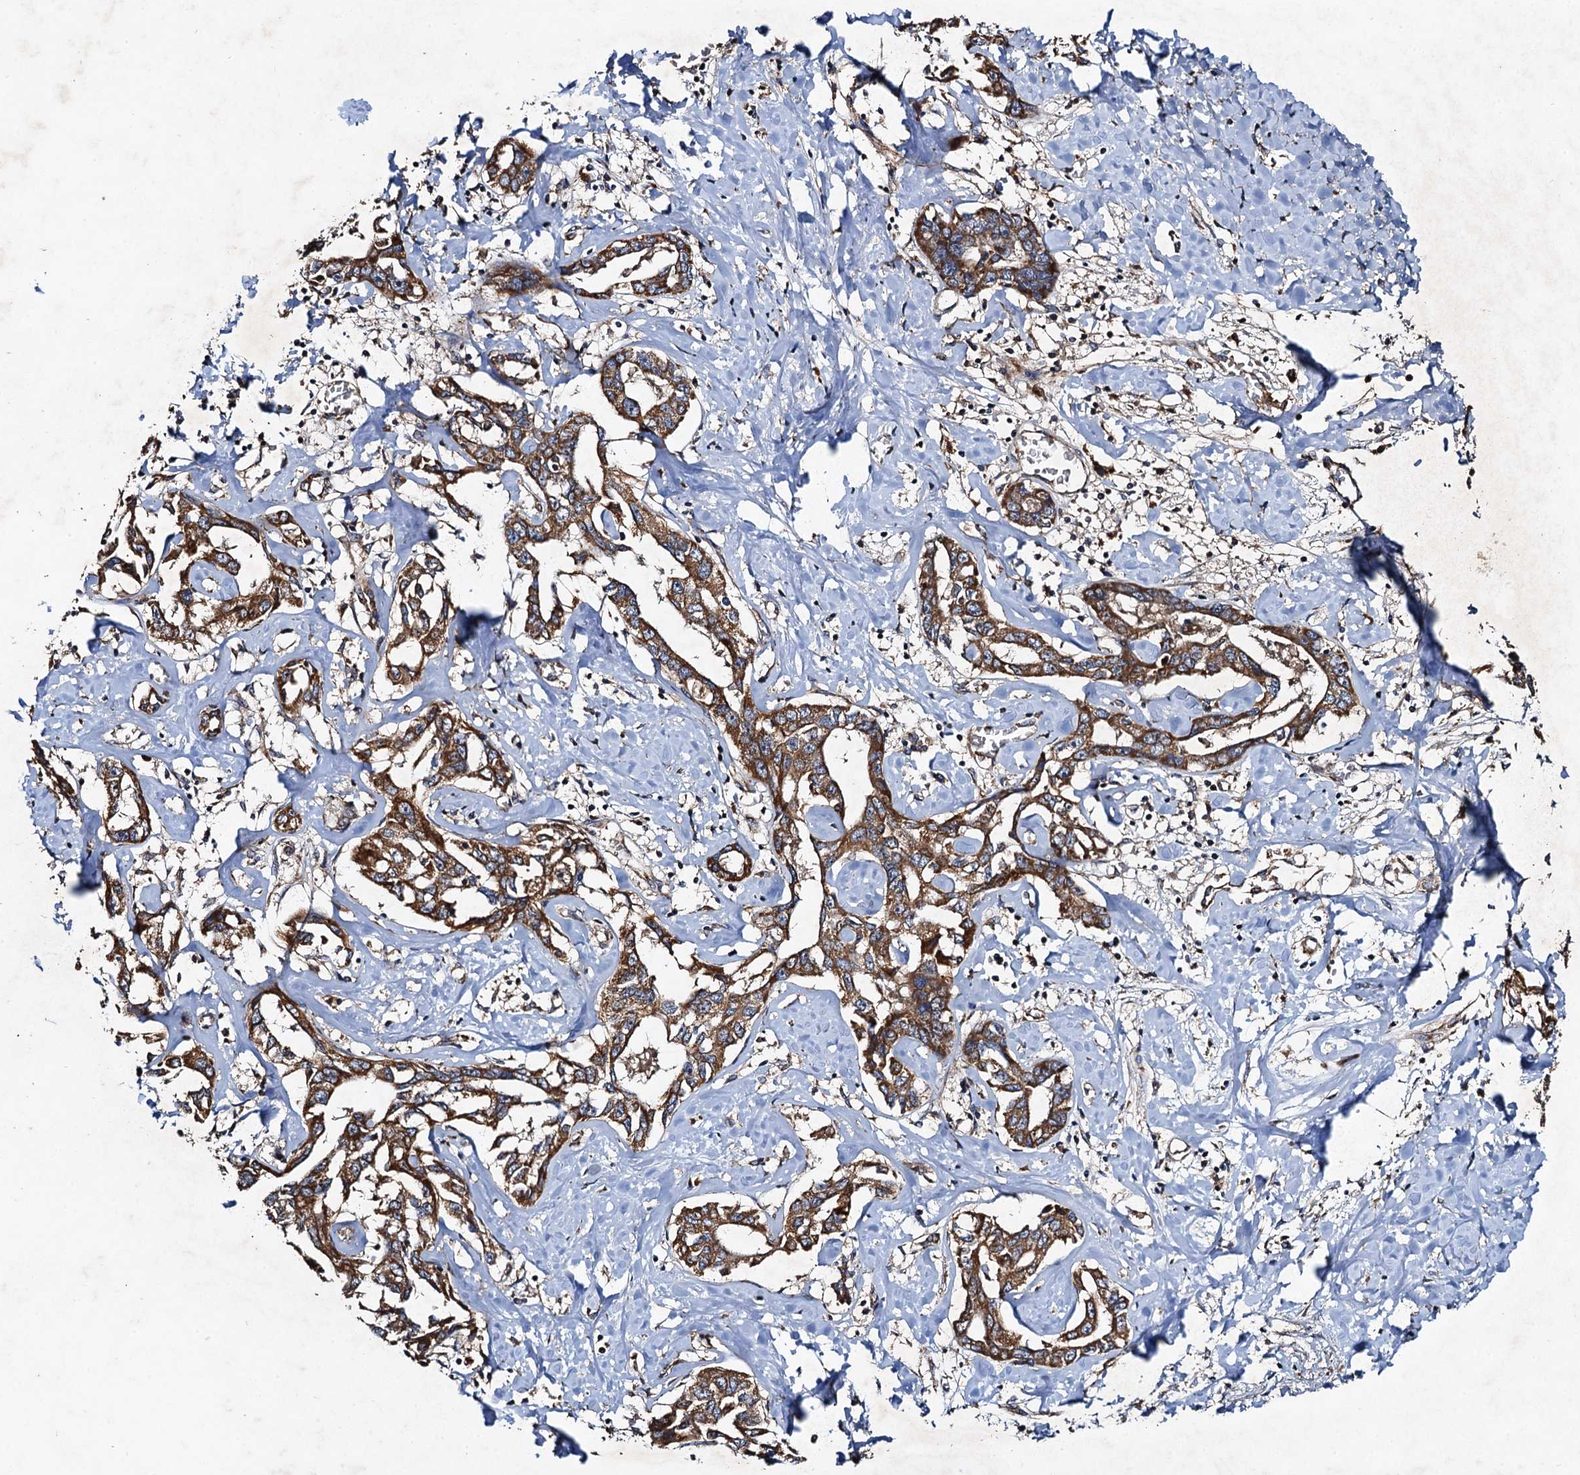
{"staining": {"intensity": "moderate", "quantity": ">75%", "location": "cytoplasmic/membranous"}, "tissue": "liver cancer", "cell_type": "Tumor cells", "image_type": "cancer", "snomed": [{"axis": "morphology", "description": "Cholangiocarcinoma"}, {"axis": "topography", "description": "Liver"}], "caption": "Immunohistochemistry (IHC) micrograph of neoplastic tissue: liver cholangiocarcinoma stained using immunohistochemistry (IHC) demonstrates medium levels of moderate protein expression localized specifically in the cytoplasmic/membranous of tumor cells, appearing as a cytoplasmic/membranous brown color.", "gene": "NDUFA13", "patient": {"sex": "male", "age": 59}}